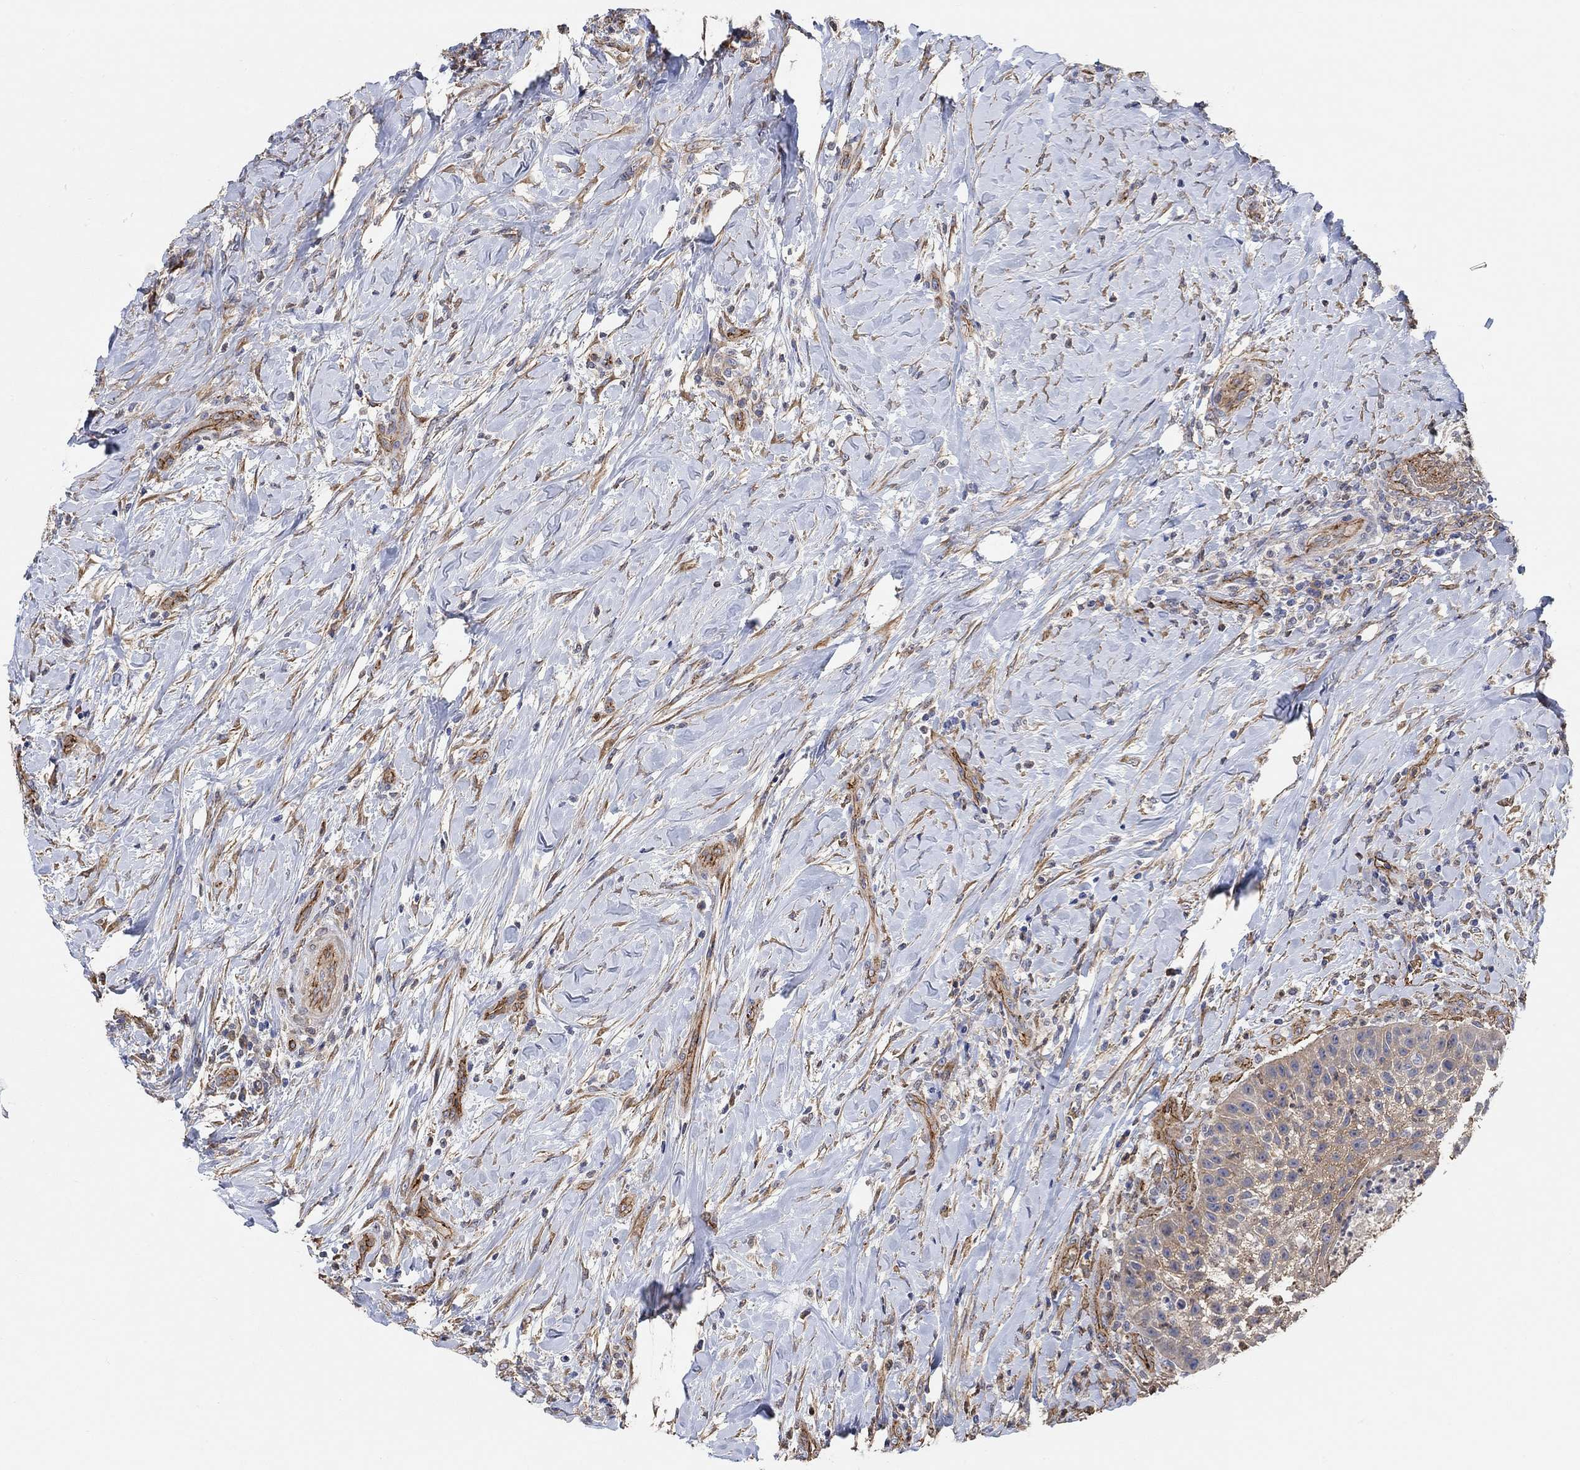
{"staining": {"intensity": "weak", "quantity": ">75%", "location": "cytoplasmic/membranous"}, "tissue": "head and neck cancer", "cell_type": "Tumor cells", "image_type": "cancer", "snomed": [{"axis": "morphology", "description": "Squamous cell carcinoma, NOS"}, {"axis": "topography", "description": "Head-Neck"}], "caption": "A micrograph of human squamous cell carcinoma (head and neck) stained for a protein demonstrates weak cytoplasmic/membranous brown staining in tumor cells.", "gene": "SYT16", "patient": {"sex": "male", "age": 69}}